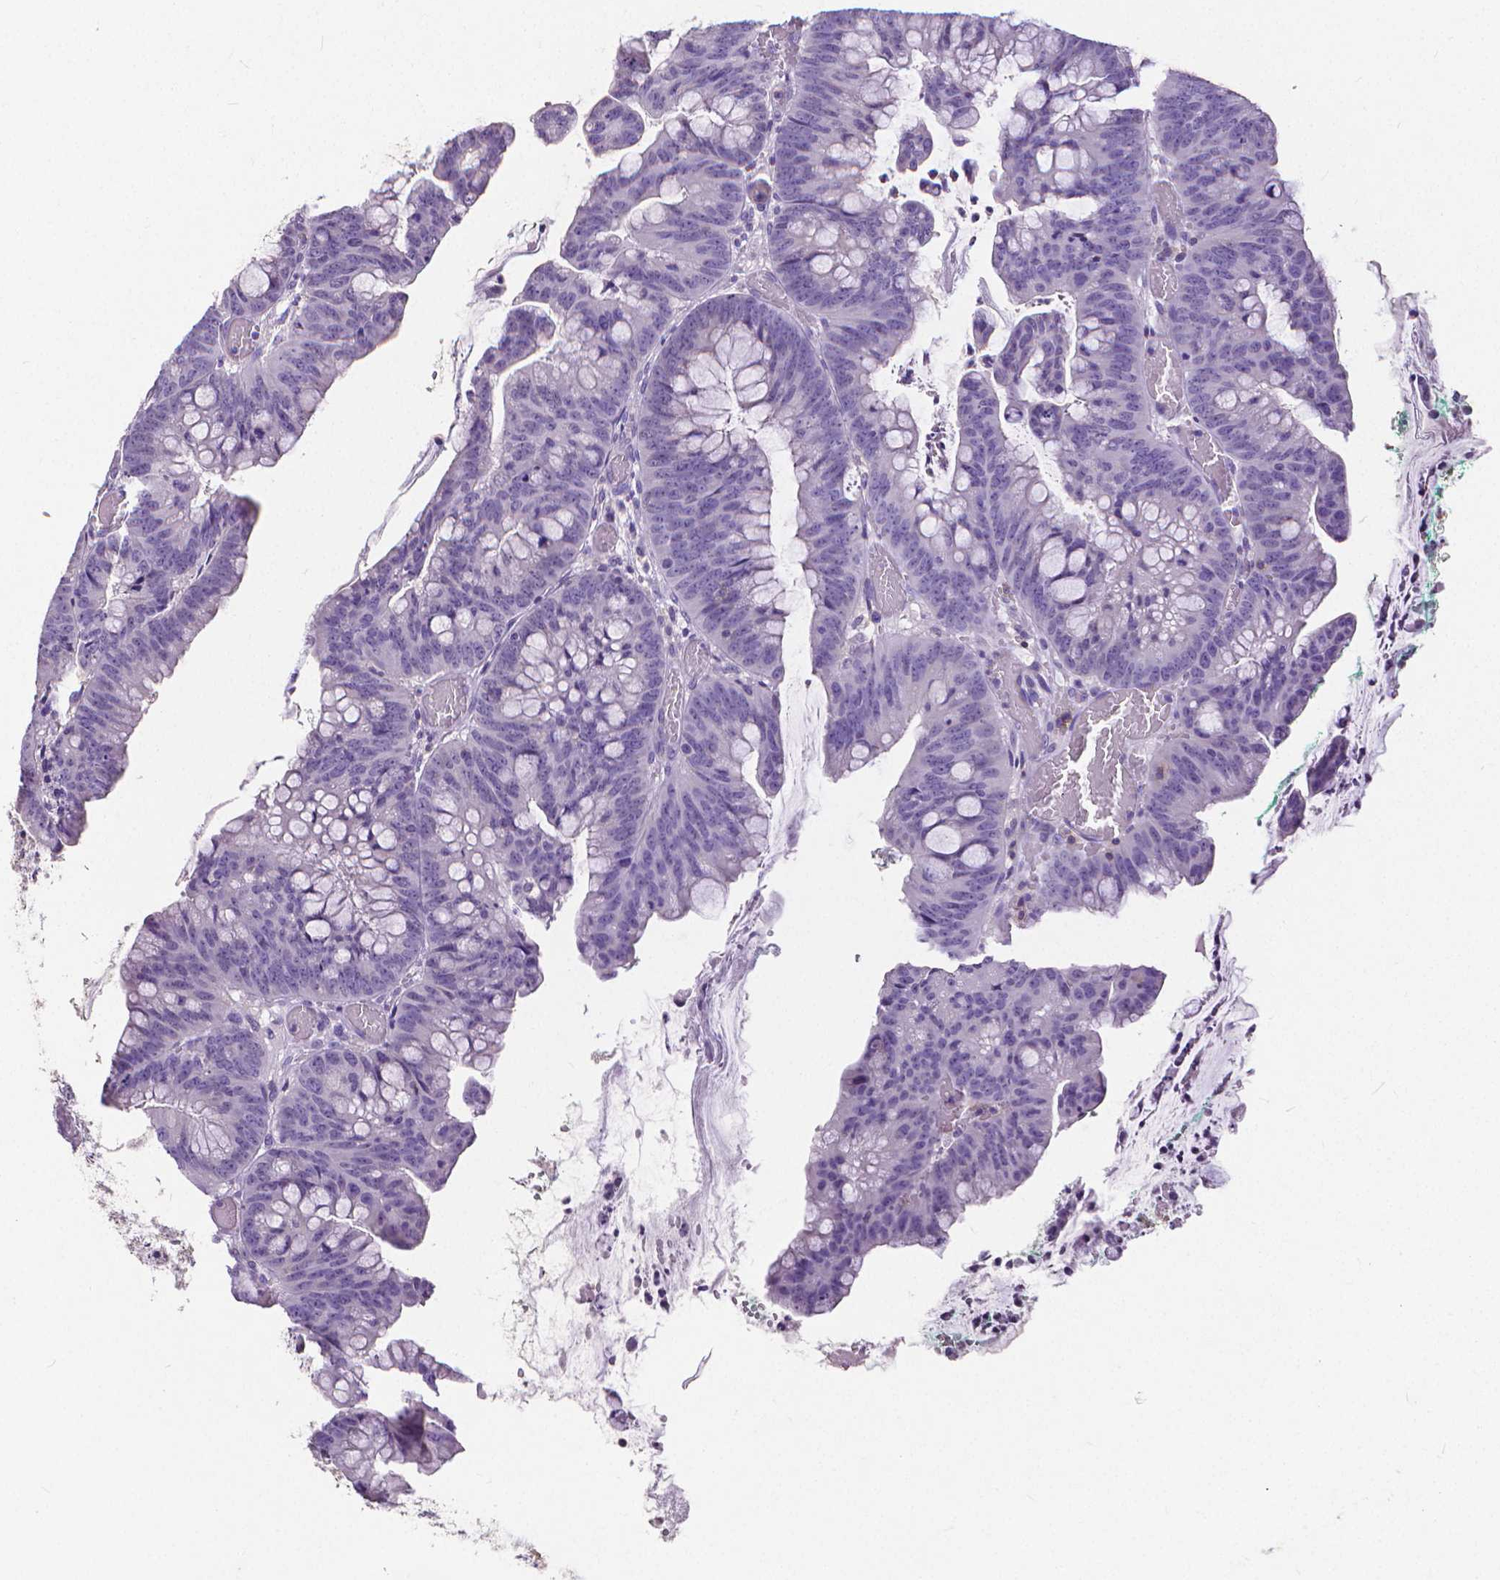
{"staining": {"intensity": "negative", "quantity": "none", "location": "none"}, "tissue": "colorectal cancer", "cell_type": "Tumor cells", "image_type": "cancer", "snomed": [{"axis": "morphology", "description": "Adenocarcinoma, NOS"}, {"axis": "topography", "description": "Colon"}], "caption": "Human adenocarcinoma (colorectal) stained for a protein using immunohistochemistry displays no expression in tumor cells.", "gene": "CD4", "patient": {"sex": "male", "age": 62}}